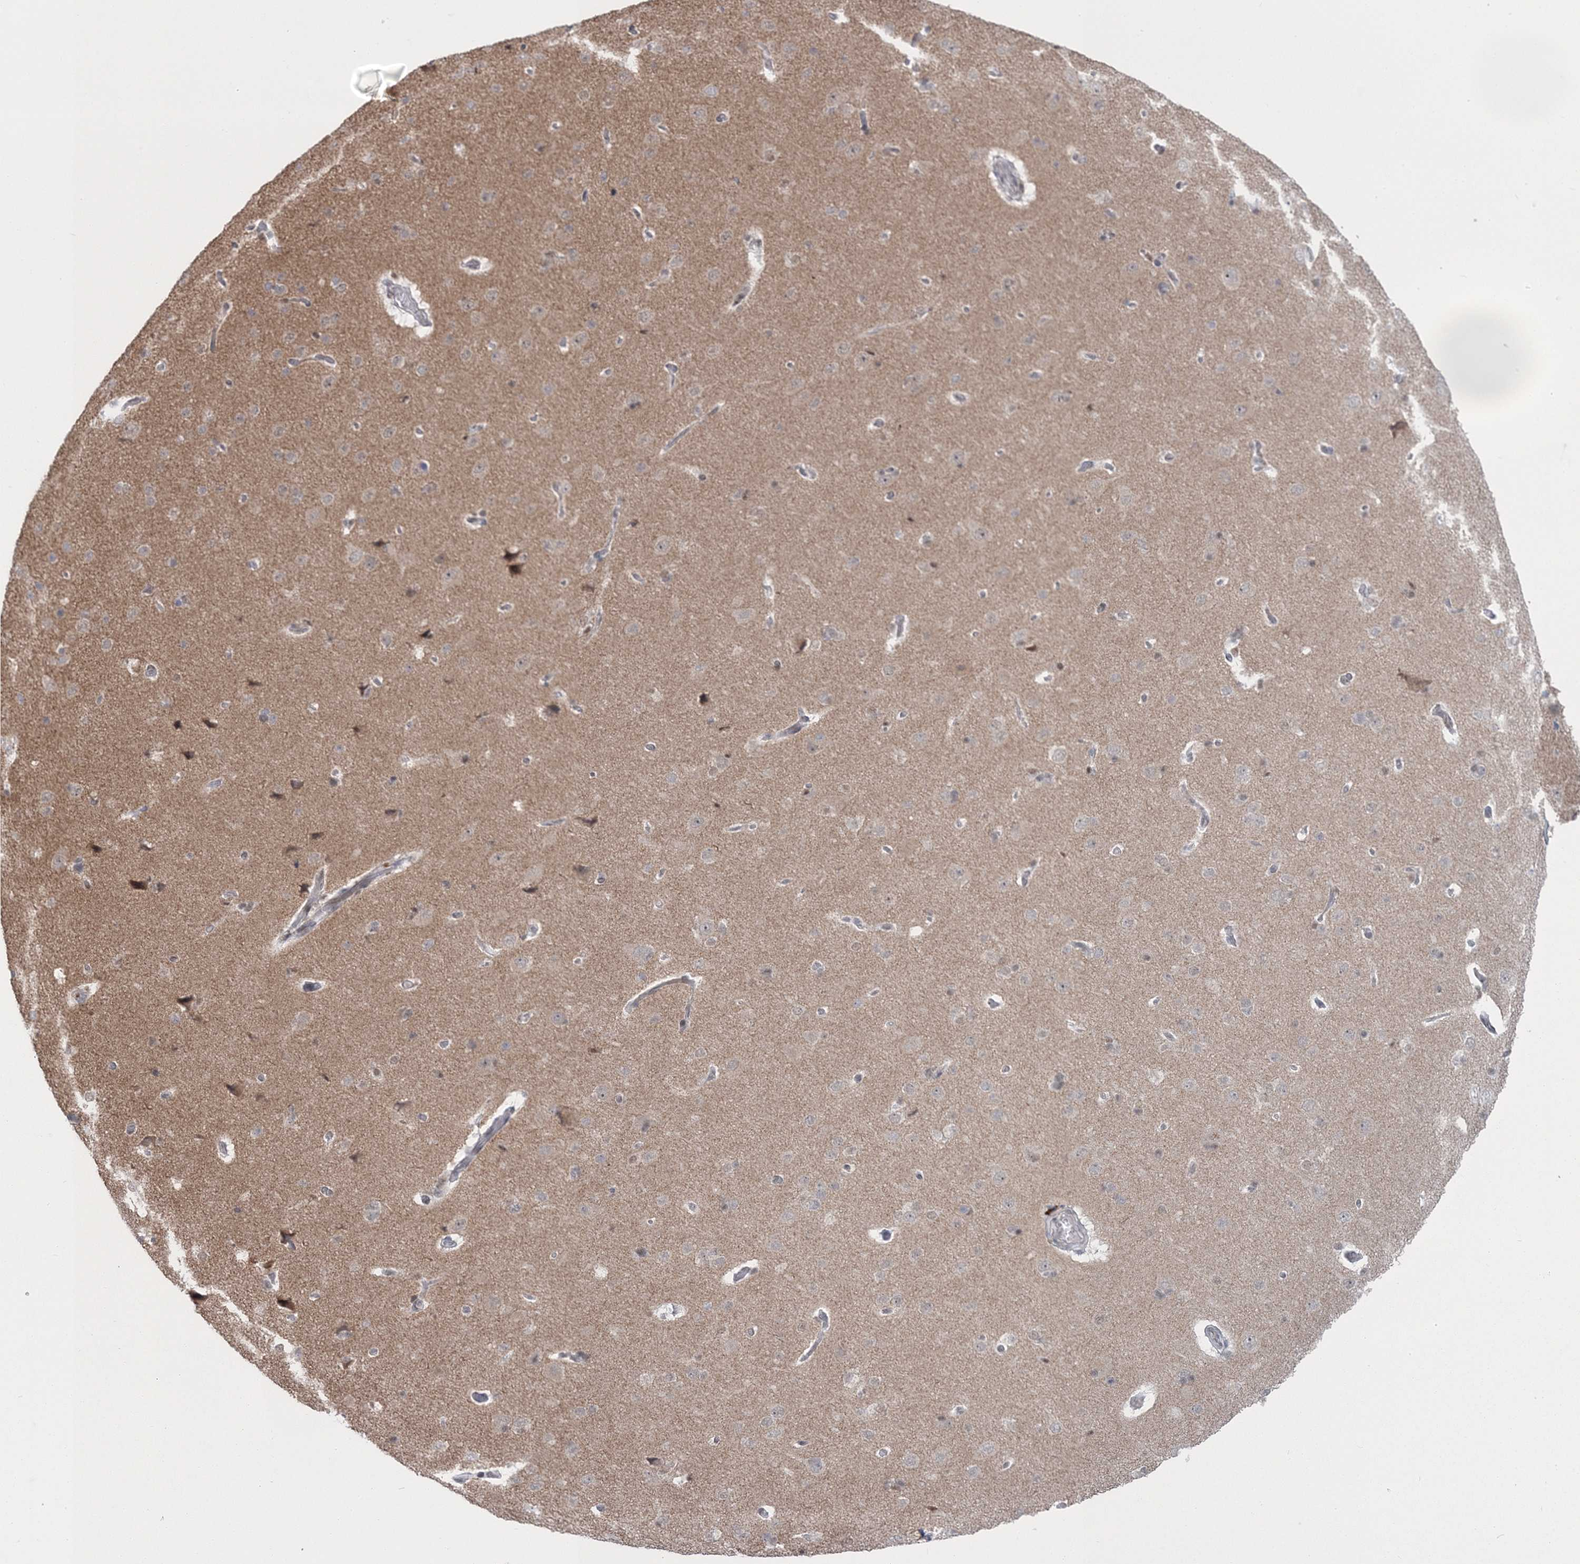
{"staining": {"intensity": "negative", "quantity": "none", "location": "none"}, "tissue": "cerebral cortex", "cell_type": "Endothelial cells", "image_type": "normal", "snomed": [{"axis": "morphology", "description": "Normal tissue, NOS"}, {"axis": "topography", "description": "Cerebral cortex"}], "caption": "DAB immunohistochemical staining of unremarkable cerebral cortex reveals no significant positivity in endothelial cells. The staining is performed using DAB (3,3'-diaminobenzidine) brown chromogen with nuclei counter-stained in using hematoxylin.", "gene": "PDS5A", "patient": {"sex": "male", "age": 62}}